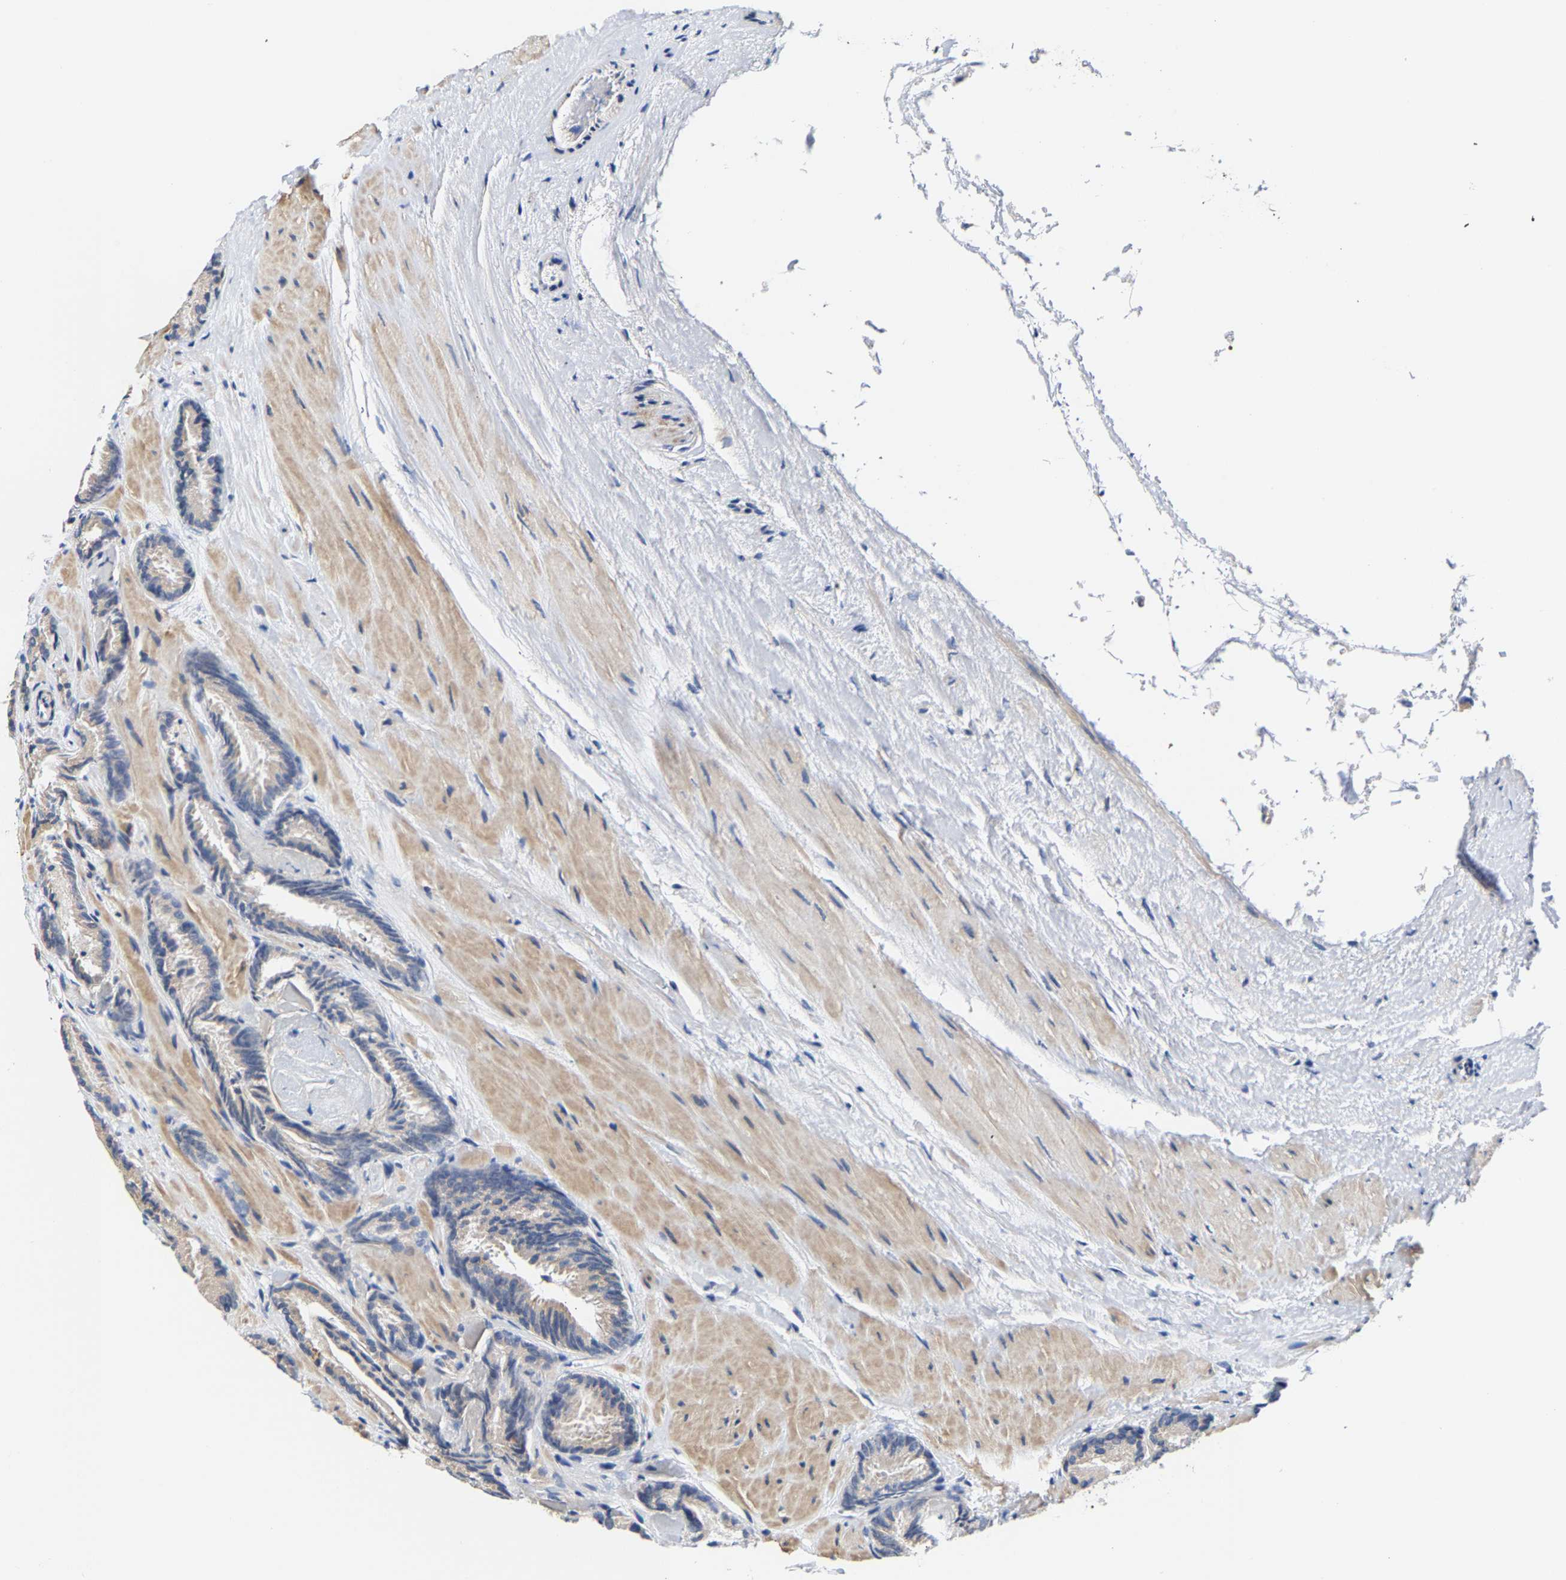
{"staining": {"intensity": "negative", "quantity": "none", "location": "none"}, "tissue": "prostate cancer", "cell_type": "Tumor cells", "image_type": "cancer", "snomed": [{"axis": "morphology", "description": "Adenocarcinoma, Low grade"}, {"axis": "topography", "description": "Prostate"}], "caption": "Immunohistochemistry (IHC) of prostate low-grade adenocarcinoma reveals no positivity in tumor cells.", "gene": "ARAP1", "patient": {"sex": "male", "age": 51}}